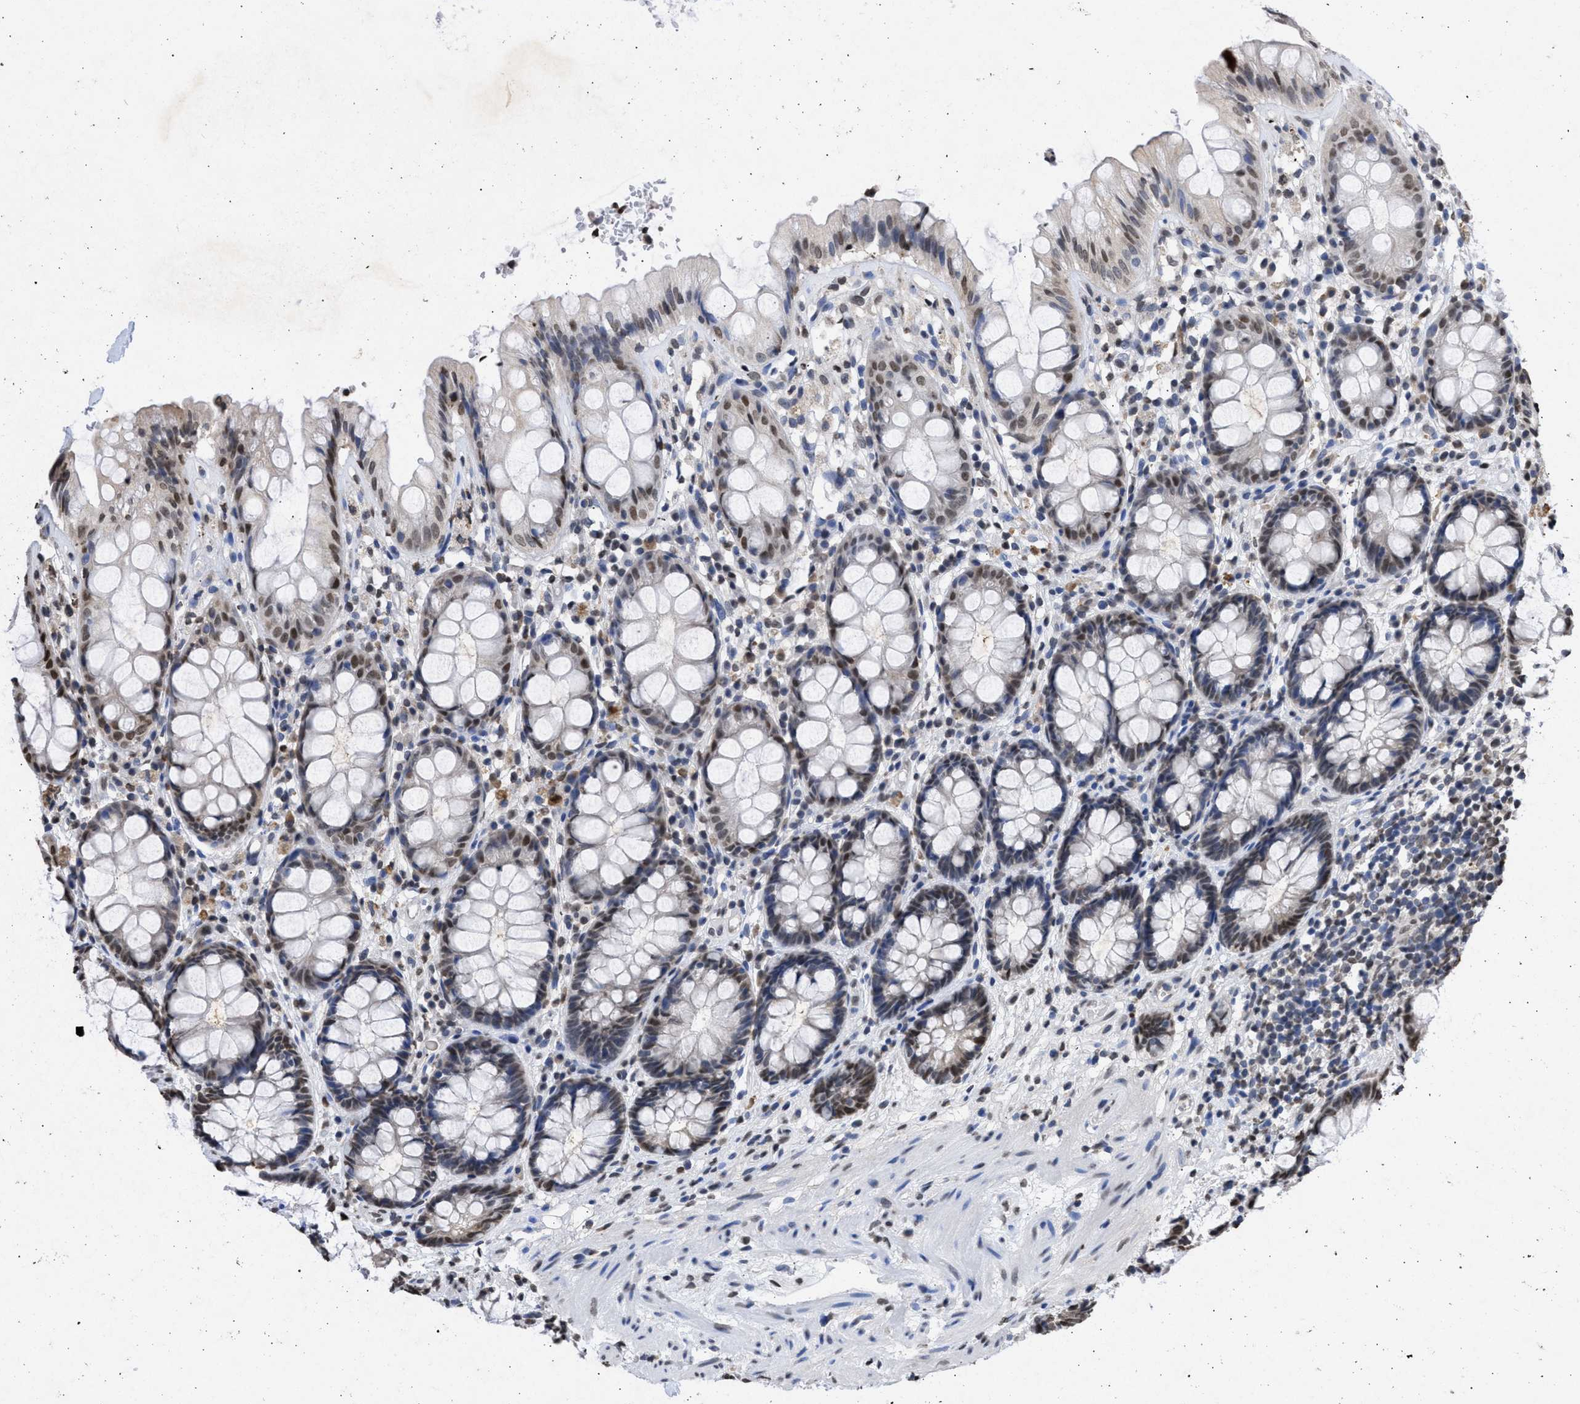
{"staining": {"intensity": "moderate", "quantity": "25%-75%", "location": "nuclear"}, "tissue": "rectum", "cell_type": "Glandular cells", "image_type": "normal", "snomed": [{"axis": "morphology", "description": "Normal tissue, NOS"}, {"axis": "topography", "description": "Rectum"}], "caption": "IHC micrograph of unremarkable rectum stained for a protein (brown), which reveals medium levels of moderate nuclear positivity in approximately 25%-75% of glandular cells.", "gene": "NUP35", "patient": {"sex": "male", "age": 64}}